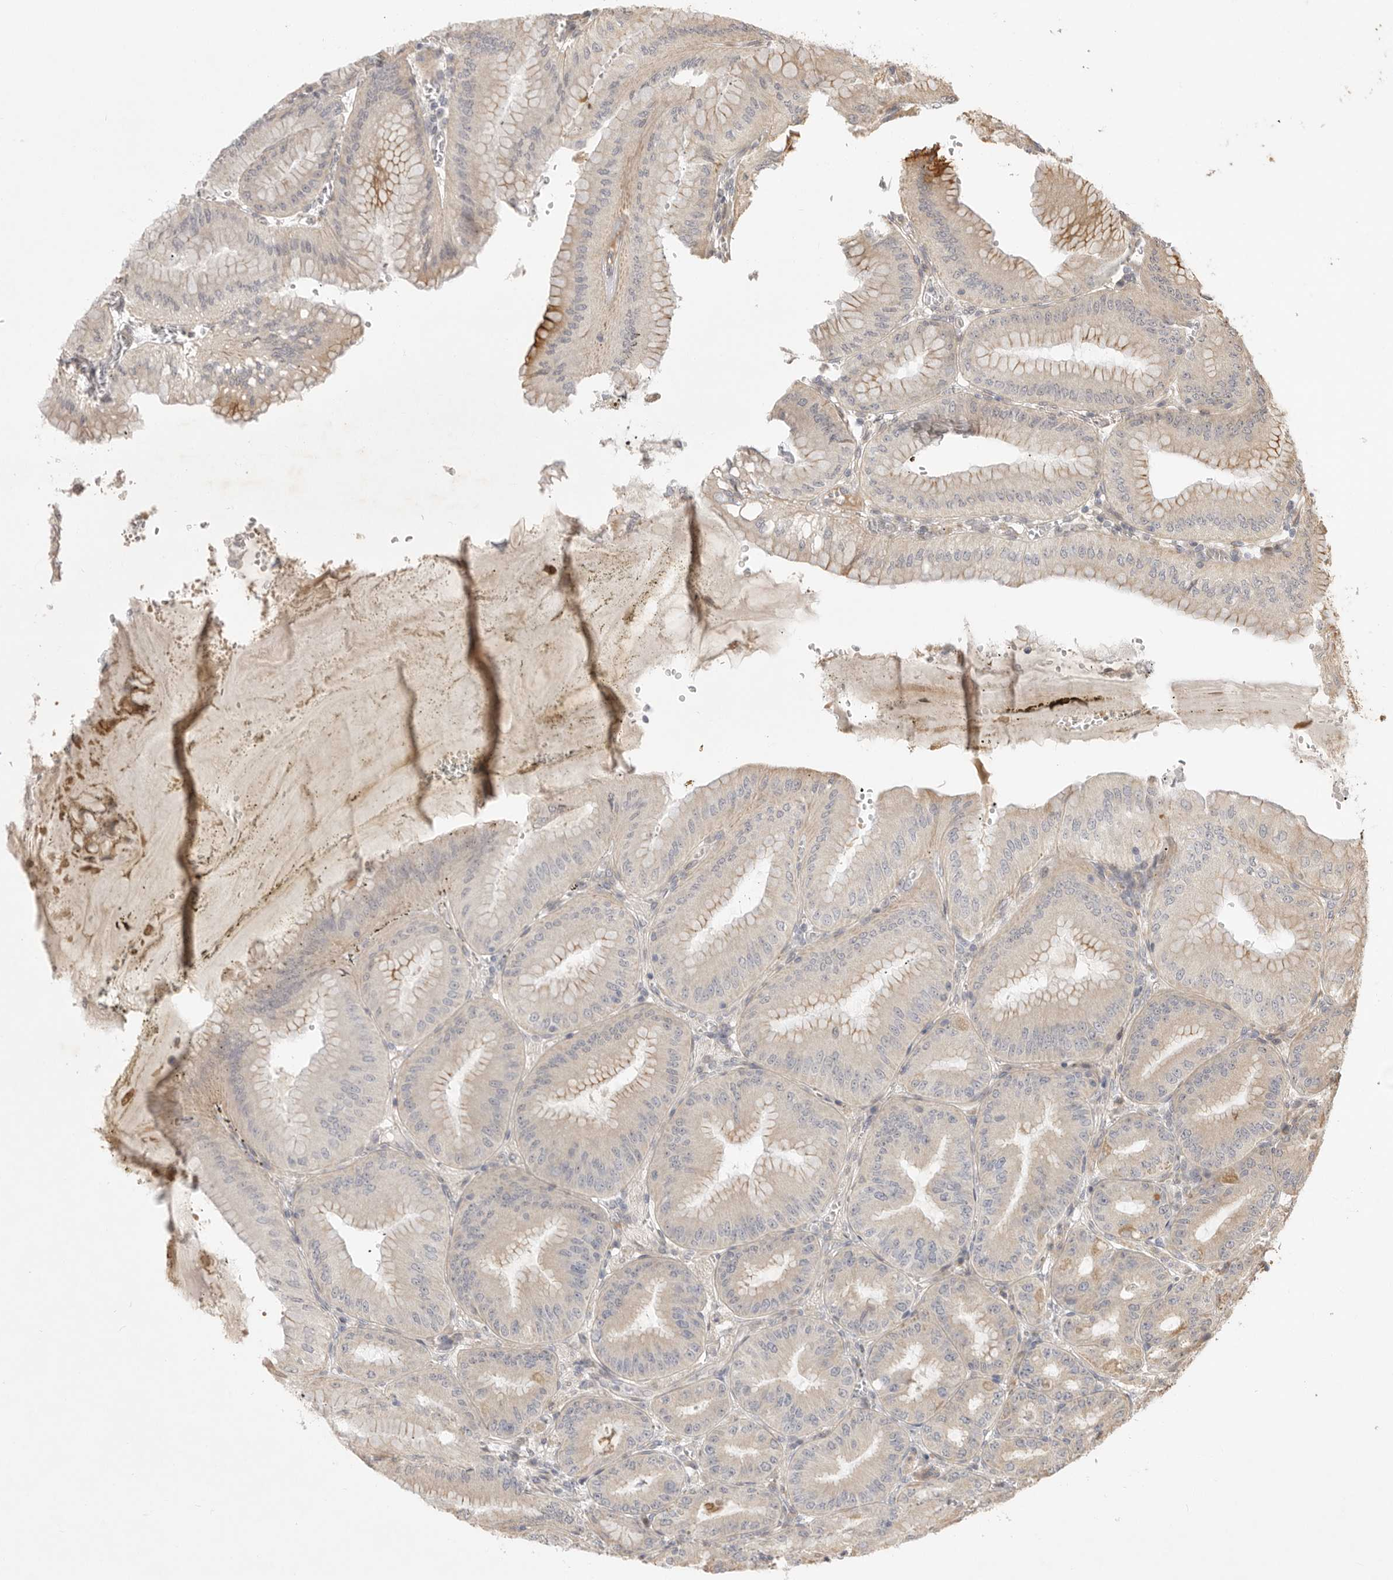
{"staining": {"intensity": "moderate", "quantity": "25%-75%", "location": "cytoplasmic/membranous"}, "tissue": "stomach", "cell_type": "Glandular cells", "image_type": "normal", "snomed": [{"axis": "morphology", "description": "Normal tissue, NOS"}, {"axis": "topography", "description": "Stomach, lower"}], "caption": "High-power microscopy captured an immunohistochemistry (IHC) photomicrograph of normal stomach, revealing moderate cytoplasmic/membranous positivity in about 25%-75% of glandular cells.", "gene": "DPH7", "patient": {"sex": "male", "age": 71}}